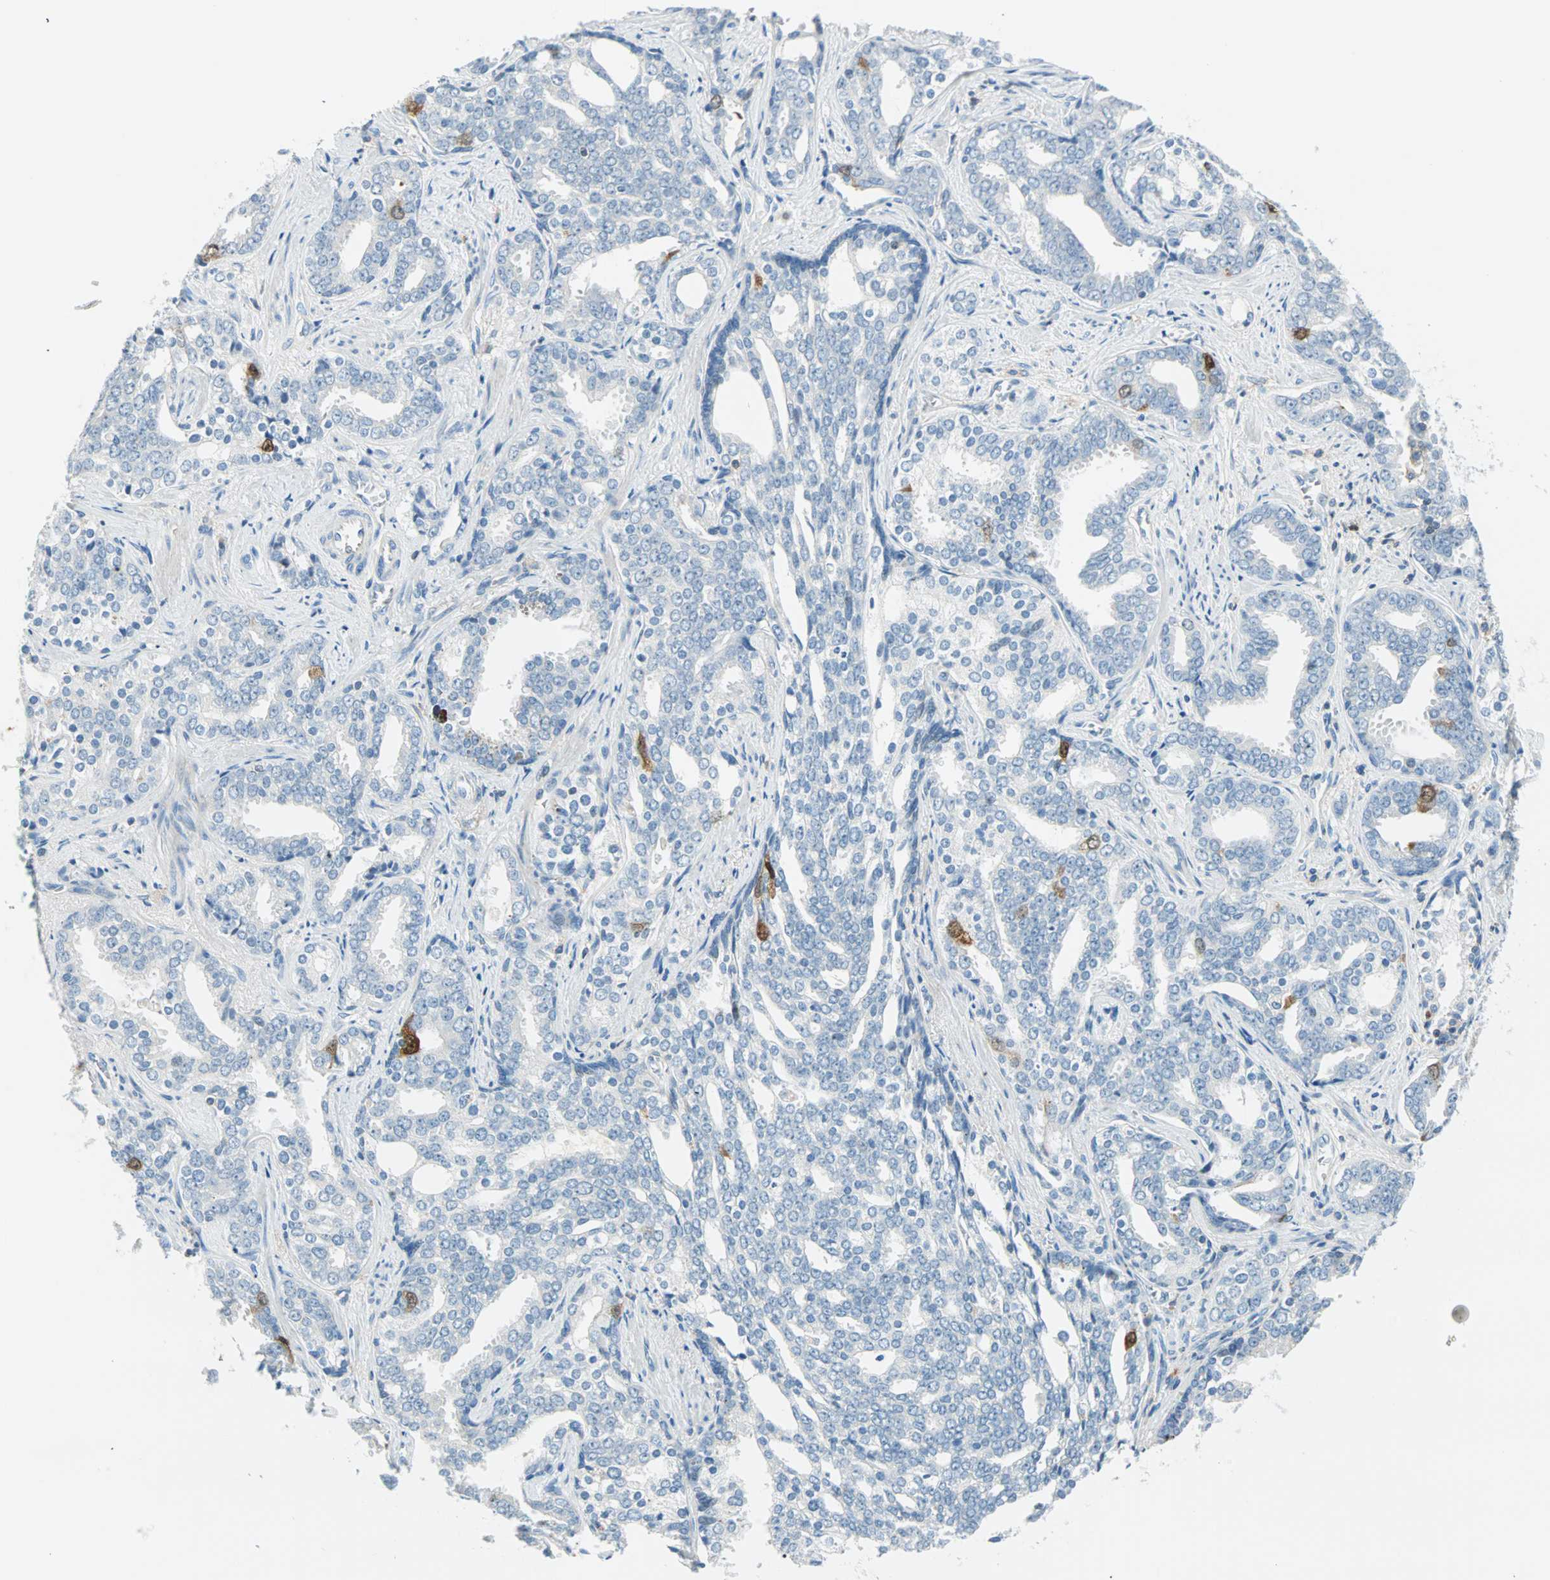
{"staining": {"intensity": "moderate", "quantity": "<25%", "location": "cytoplasmic/membranous,nuclear"}, "tissue": "prostate cancer", "cell_type": "Tumor cells", "image_type": "cancer", "snomed": [{"axis": "morphology", "description": "Adenocarcinoma, High grade"}, {"axis": "topography", "description": "Prostate"}], "caption": "Approximately <25% of tumor cells in prostate adenocarcinoma (high-grade) display moderate cytoplasmic/membranous and nuclear protein staining as visualized by brown immunohistochemical staining.", "gene": "PTTG1", "patient": {"sex": "male", "age": 67}}